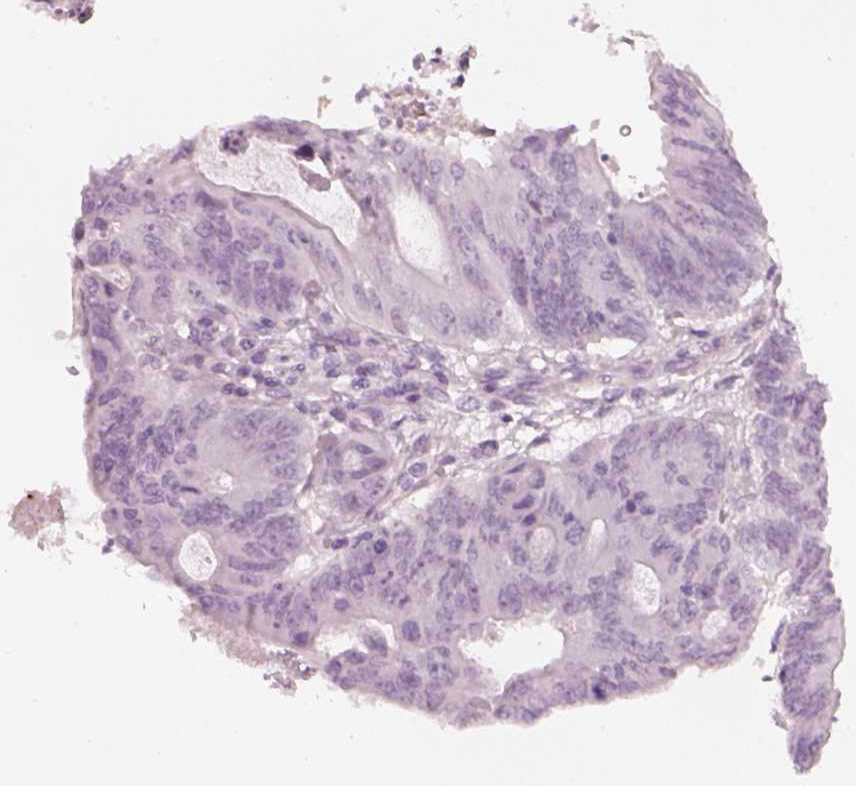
{"staining": {"intensity": "negative", "quantity": "none", "location": "none"}, "tissue": "colorectal cancer", "cell_type": "Tumor cells", "image_type": "cancer", "snomed": [{"axis": "morphology", "description": "Adenocarcinoma, NOS"}, {"axis": "topography", "description": "Colon"}], "caption": "Histopathology image shows no significant protein expression in tumor cells of colorectal cancer.", "gene": "GAS2L2", "patient": {"sex": "female", "age": 70}}